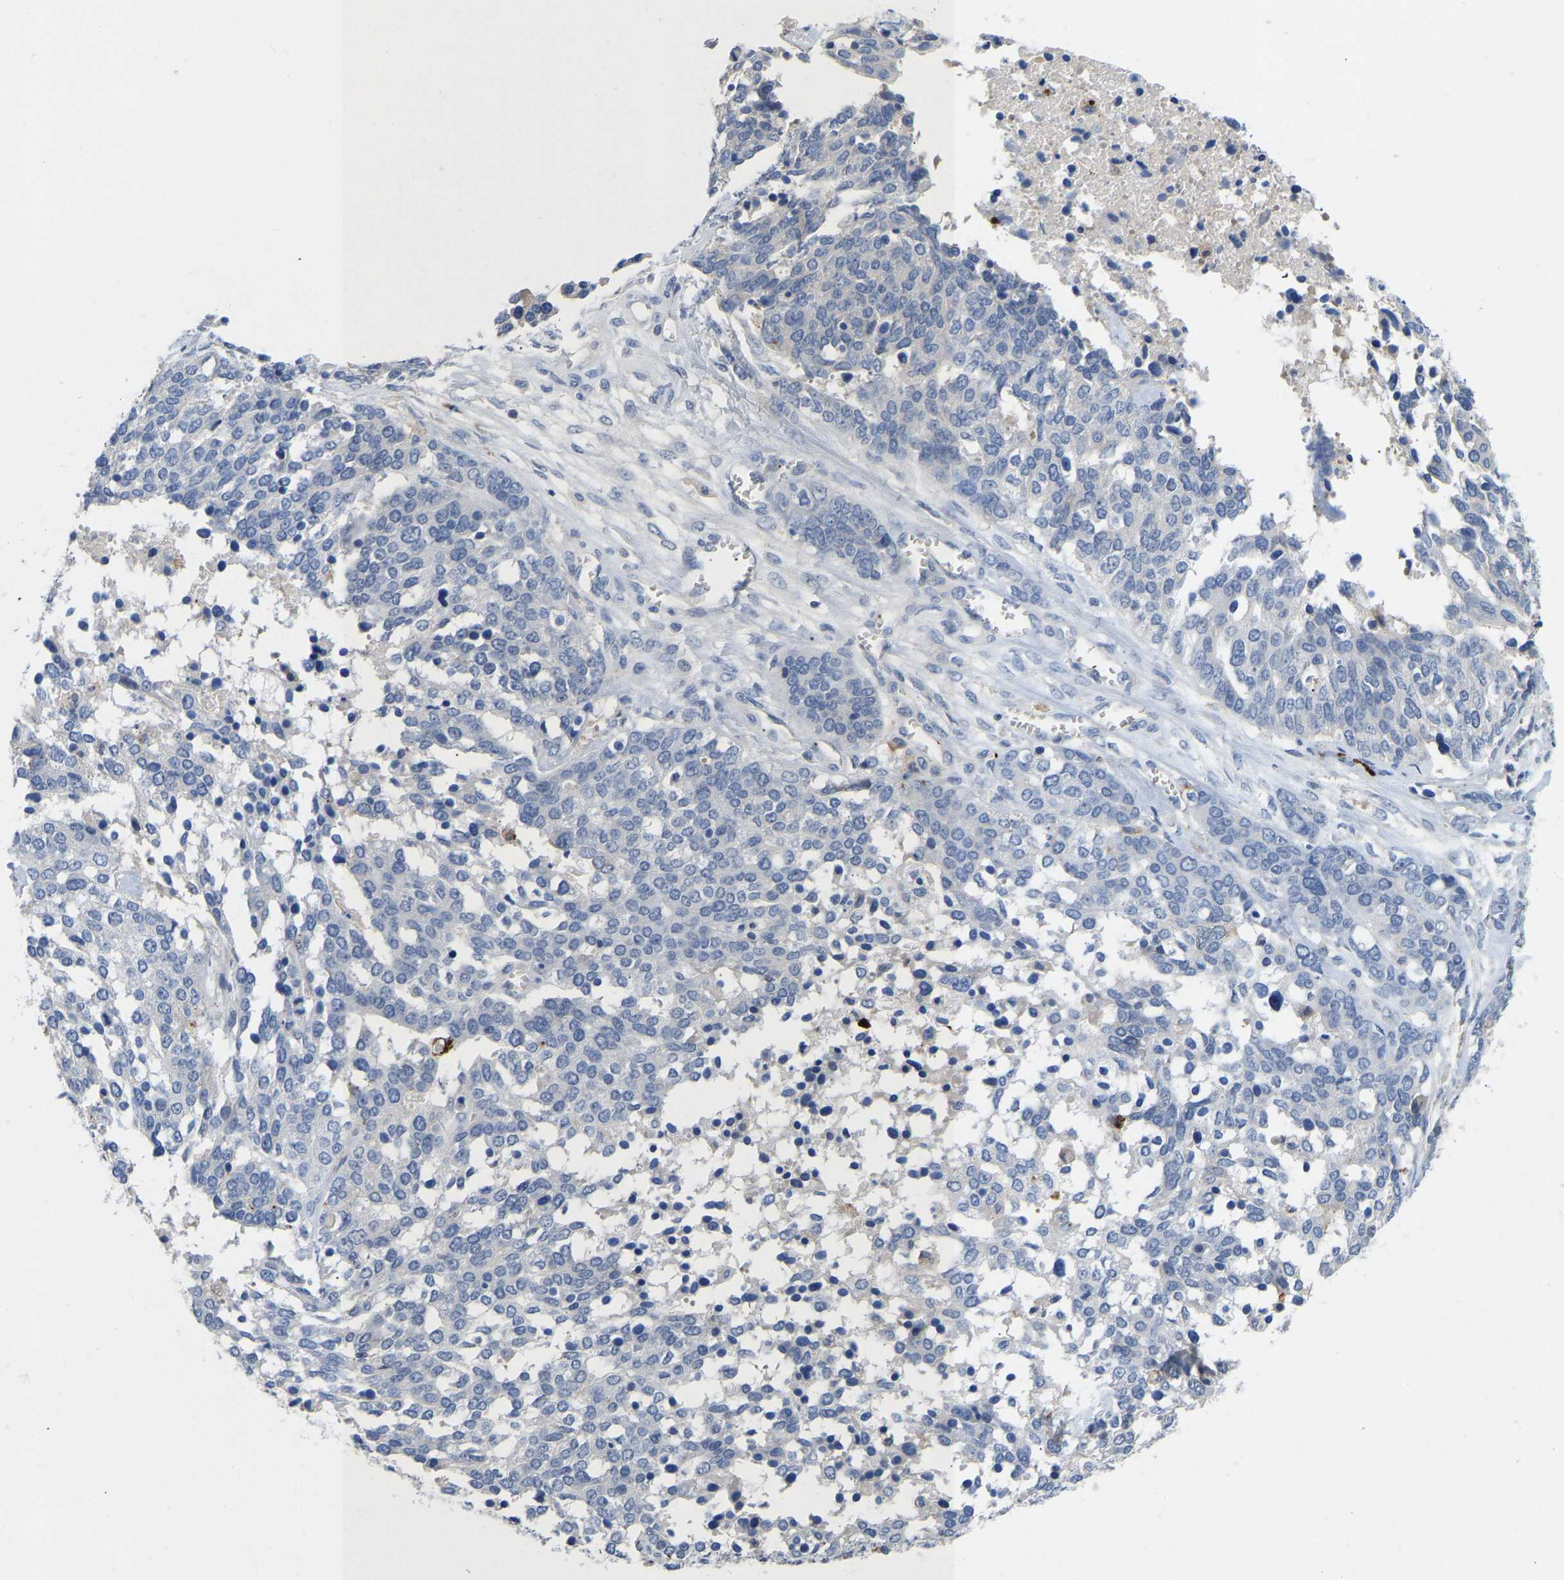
{"staining": {"intensity": "negative", "quantity": "none", "location": "none"}, "tissue": "ovarian cancer", "cell_type": "Tumor cells", "image_type": "cancer", "snomed": [{"axis": "morphology", "description": "Cystadenocarcinoma, serous, NOS"}, {"axis": "topography", "description": "Ovary"}], "caption": "This photomicrograph is of ovarian cancer (serous cystadenocarcinoma) stained with immunohistochemistry (IHC) to label a protein in brown with the nuclei are counter-stained blue. There is no staining in tumor cells.", "gene": "FGF18", "patient": {"sex": "female", "age": 44}}